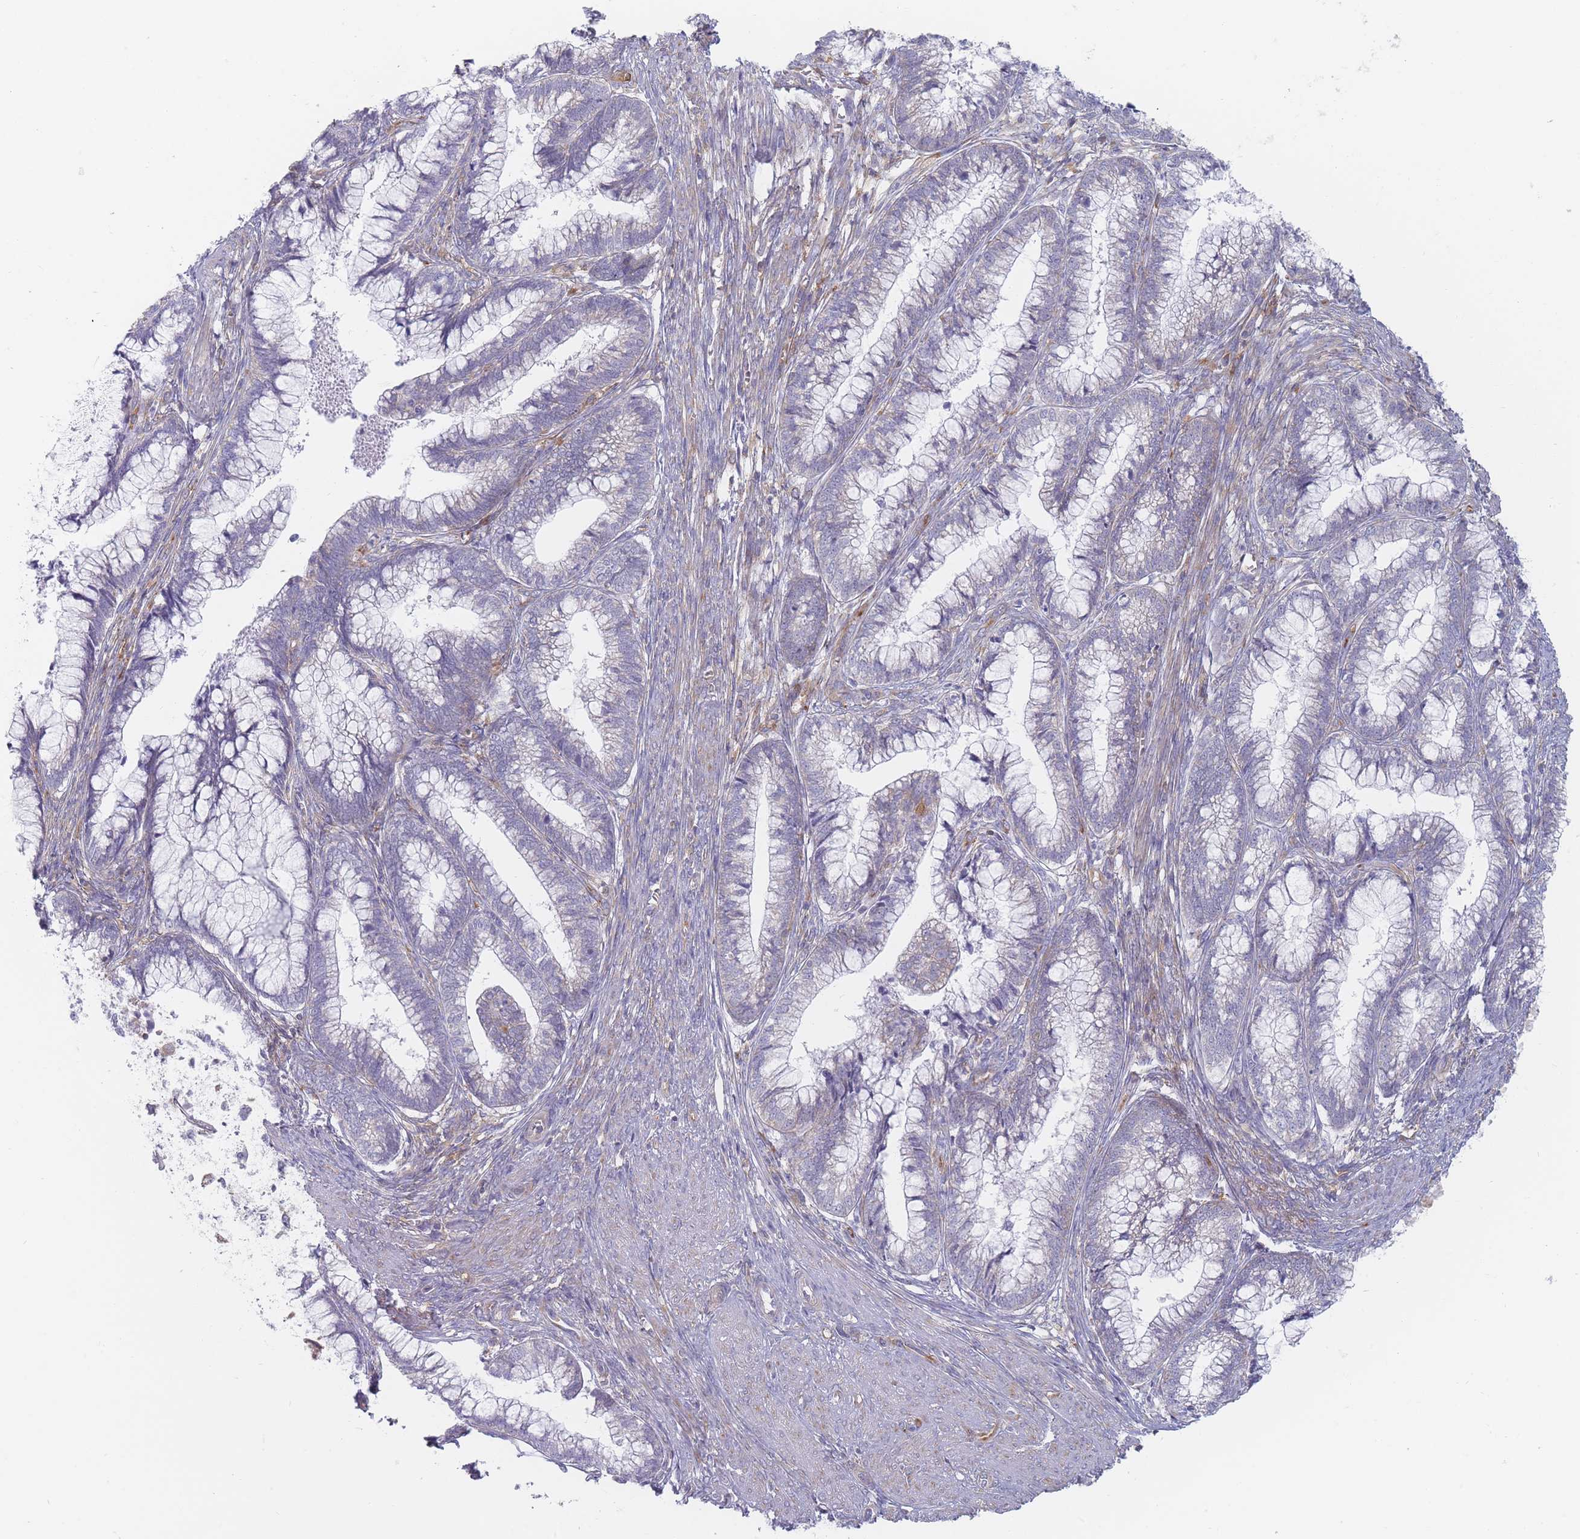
{"staining": {"intensity": "negative", "quantity": "none", "location": "none"}, "tissue": "cervical cancer", "cell_type": "Tumor cells", "image_type": "cancer", "snomed": [{"axis": "morphology", "description": "Adenocarcinoma, NOS"}, {"axis": "topography", "description": "Cervix"}], "caption": "IHC micrograph of human cervical cancer stained for a protein (brown), which exhibits no expression in tumor cells.", "gene": "MAP1S", "patient": {"sex": "female", "age": 44}}